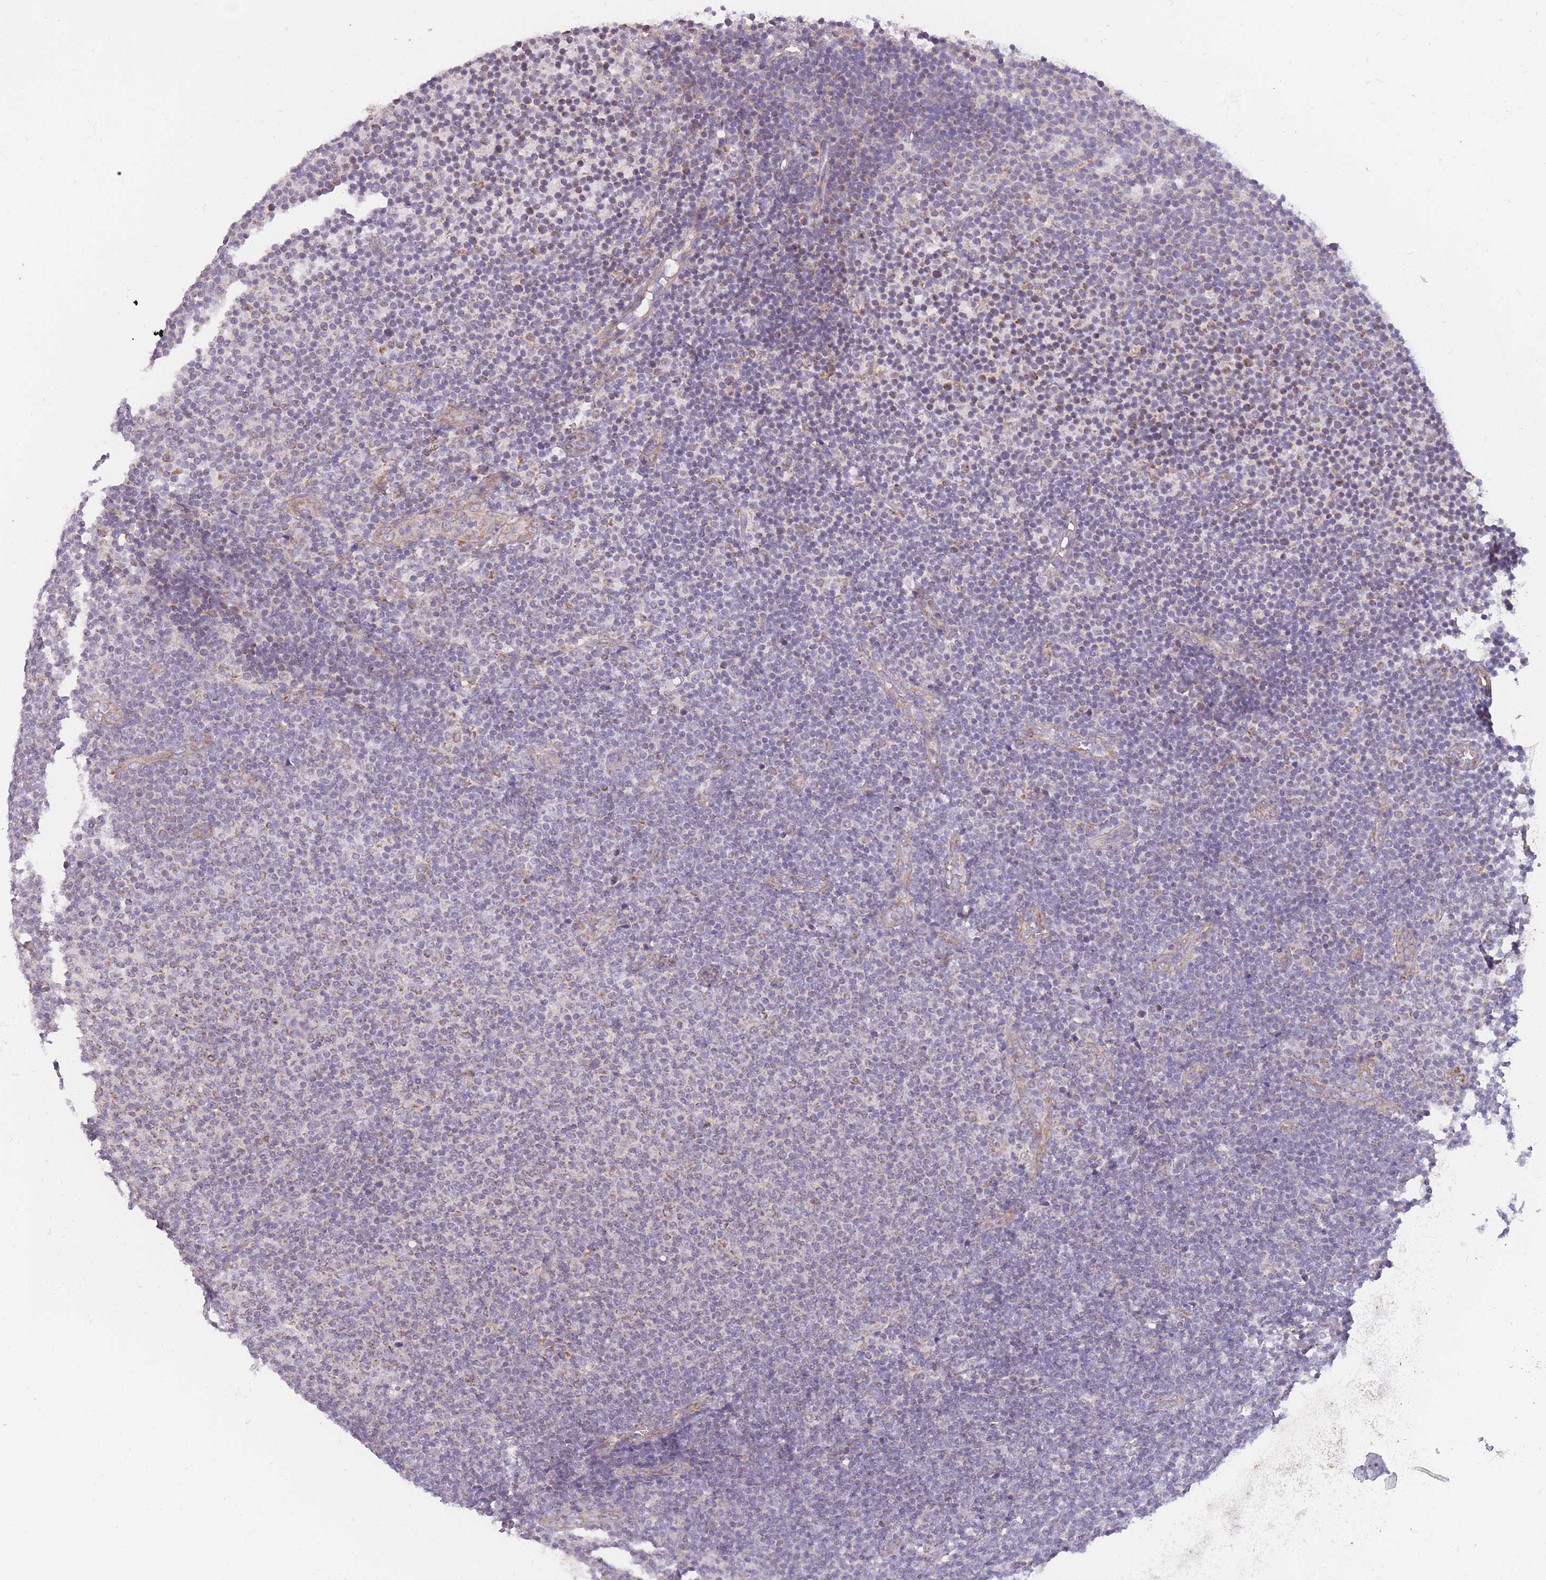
{"staining": {"intensity": "weak", "quantity": "25%-75%", "location": "cytoplasmic/membranous"}, "tissue": "lymphoma", "cell_type": "Tumor cells", "image_type": "cancer", "snomed": [{"axis": "morphology", "description": "Malignant lymphoma, non-Hodgkin's type, Low grade"}, {"axis": "topography", "description": "Lymph node"}], "caption": "Malignant lymphoma, non-Hodgkin's type (low-grade) was stained to show a protein in brown. There is low levels of weak cytoplasmic/membranous staining in approximately 25%-75% of tumor cells.", "gene": "MRPS18C", "patient": {"sex": "male", "age": 66}}